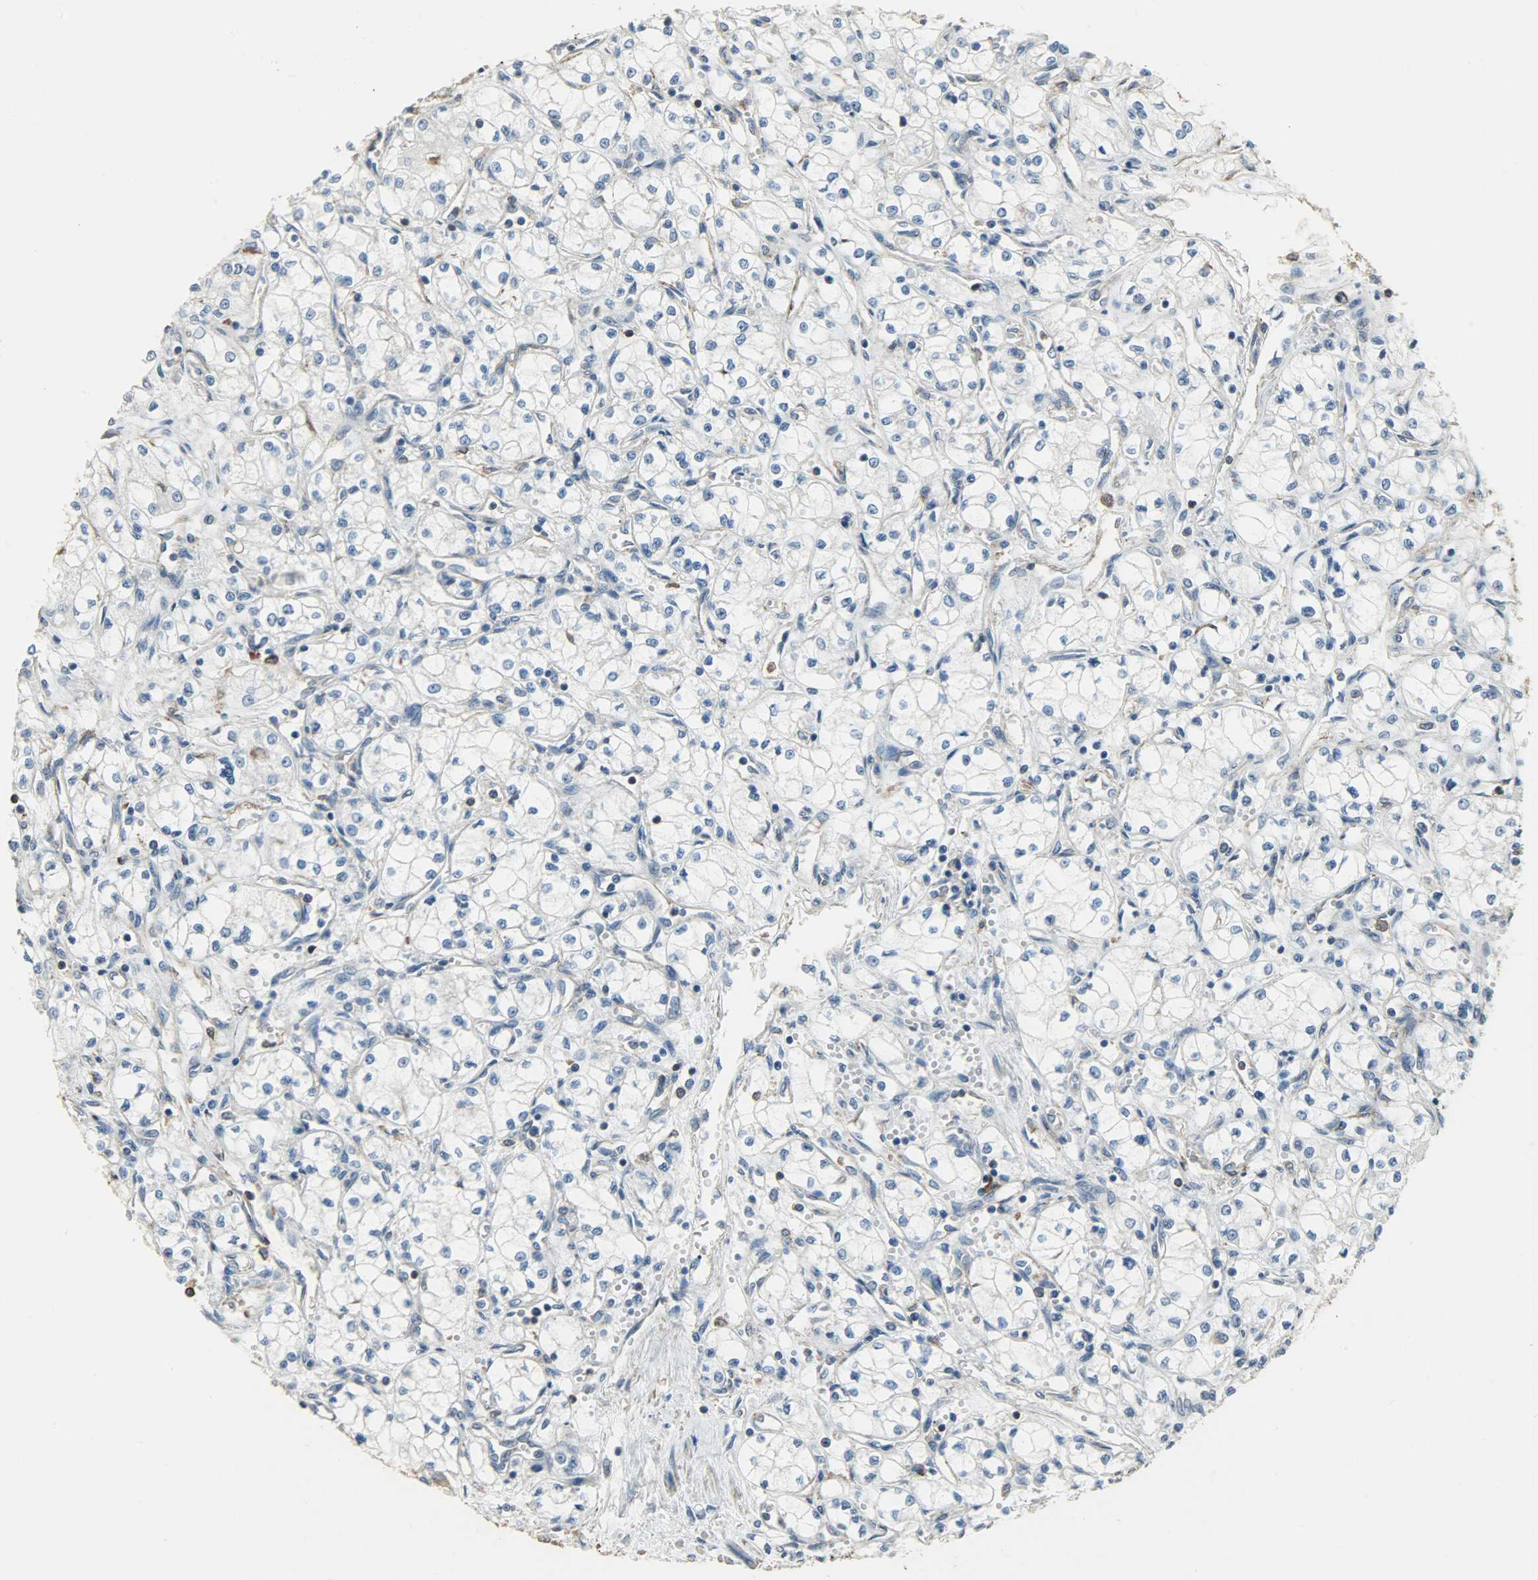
{"staining": {"intensity": "weak", "quantity": ">75%", "location": "cytoplasmic/membranous"}, "tissue": "renal cancer", "cell_type": "Tumor cells", "image_type": "cancer", "snomed": [{"axis": "morphology", "description": "Normal tissue, NOS"}, {"axis": "morphology", "description": "Adenocarcinoma, NOS"}, {"axis": "topography", "description": "Kidney"}], "caption": "The micrograph displays a brown stain indicating the presence of a protein in the cytoplasmic/membranous of tumor cells in renal cancer (adenocarcinoma). Ihc stains the protein in brown and the nuclei are stained blue.", "gene": "DNAJA4", "patient": {"sex": "male", "age": 59}}